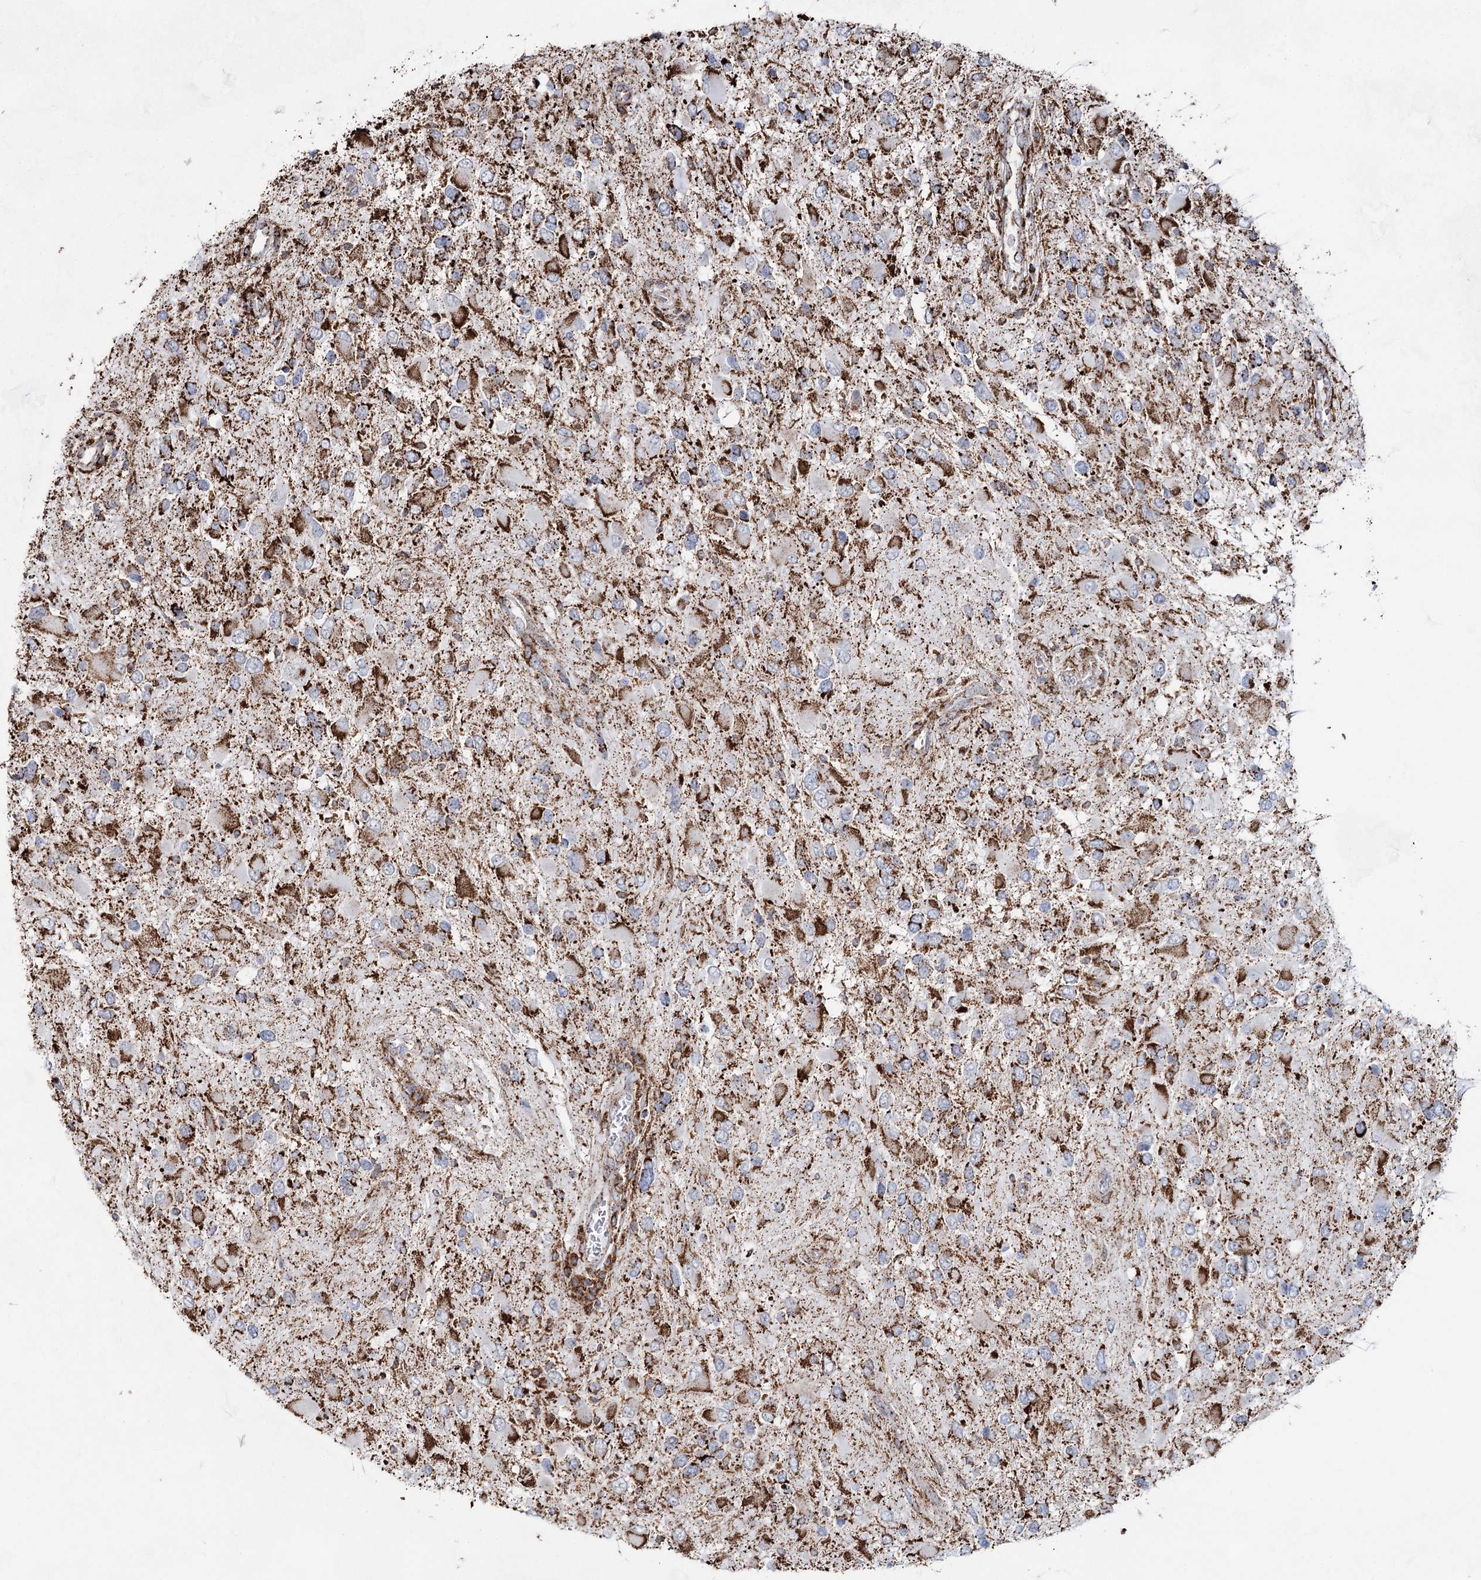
{"staining": {"intensity": "moderate", "quantity": "<25%", "location": "cytoplasmic/membranous"}, "tissue": "glioma", "cell_type": "Tumor cells", "image_type": "cancer", "snomed": [{"axis": "morphology", "description": "Glioma, malignant, High grade"}, {"axis": "topography", "description": "Brain"}], "caption": "High-grade glioma (malignant) stained with a brown dye reveals moderate cytoplasmic/membranous positive positivity in about <25% of tumor cells.", "gene": "CWF19L1", "patient": {"sex": "male", "age": 53}}